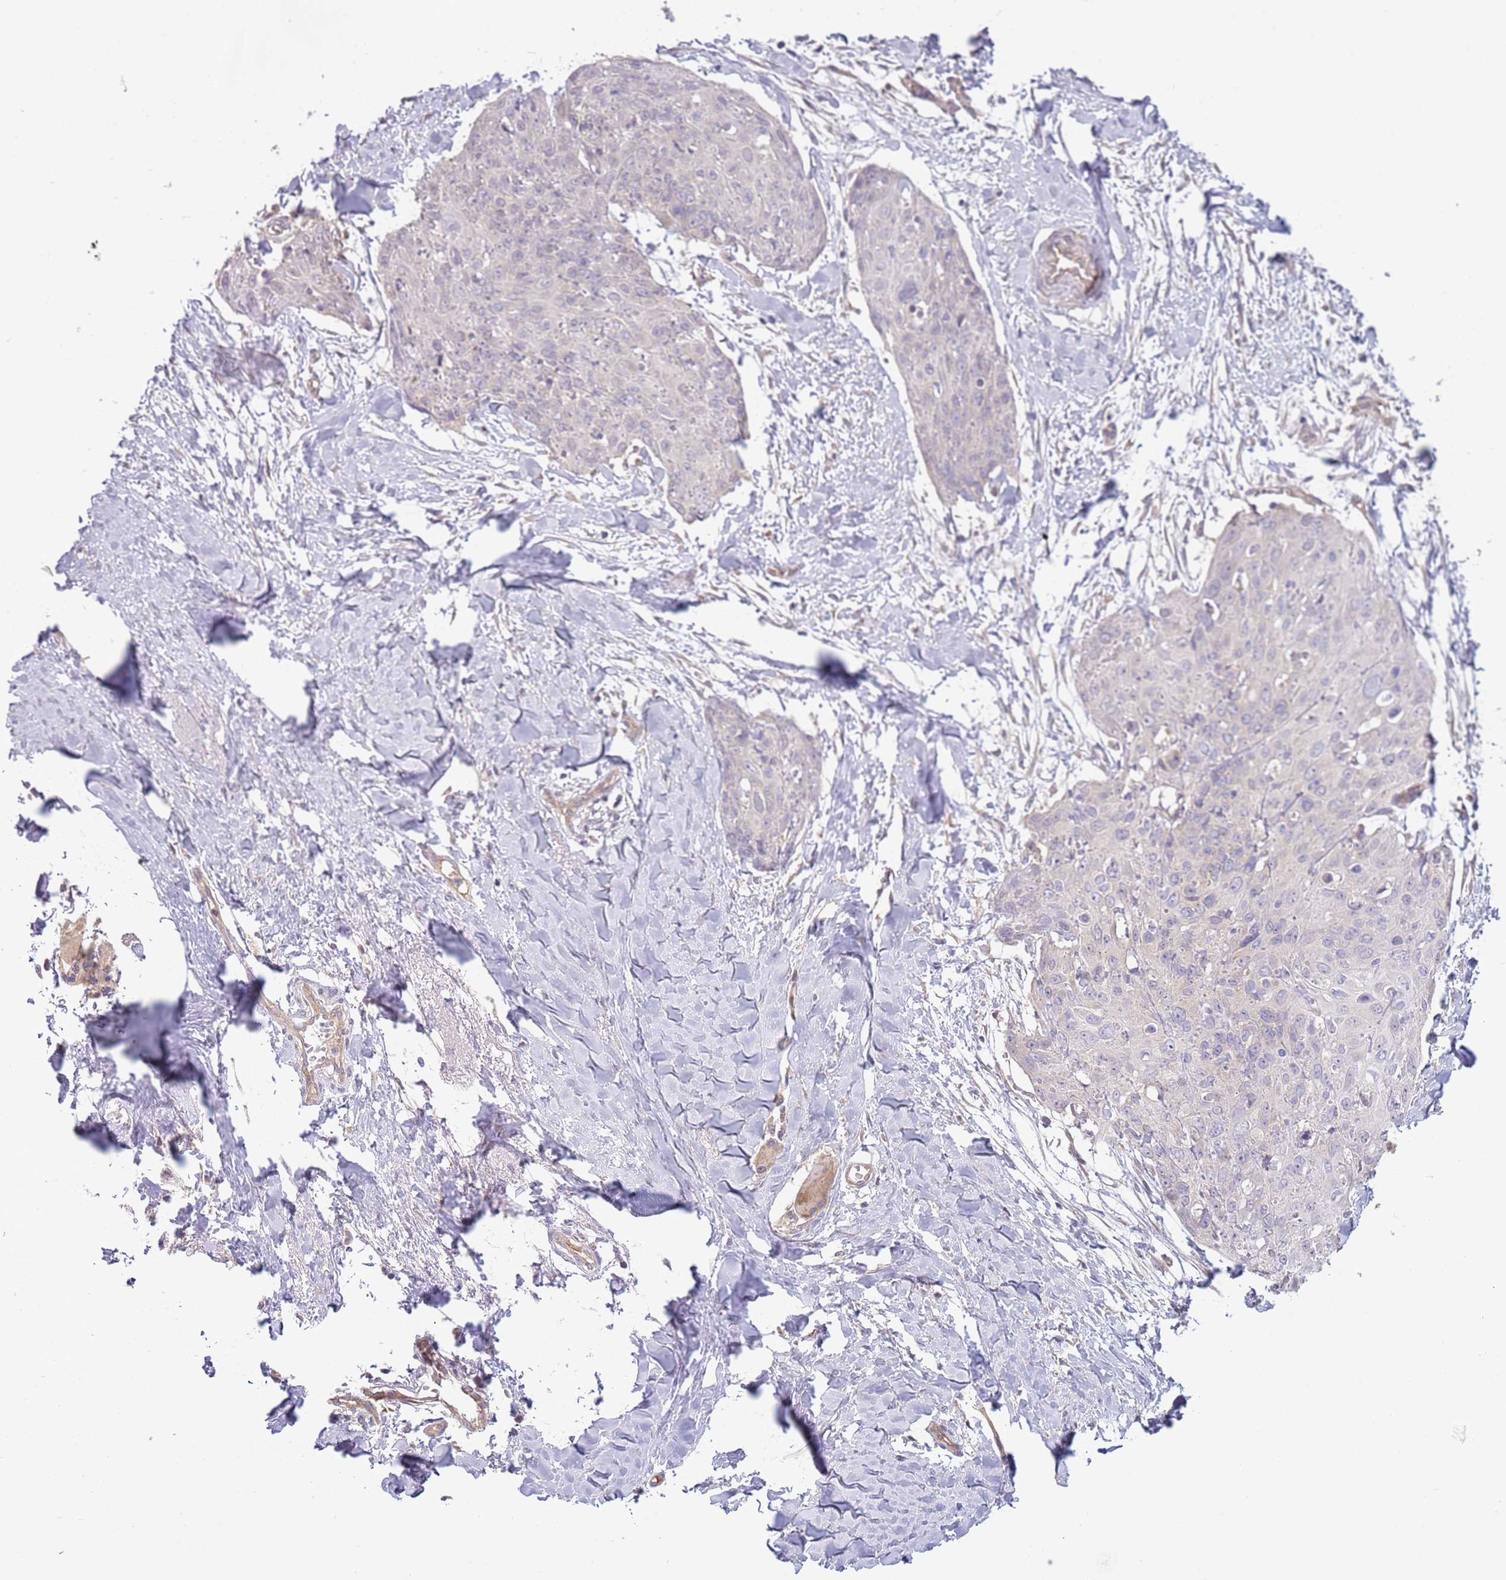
{"staining": {"intensity": "negative", "quantity": "none", "location": "none"}, "tissue": "skin cancer", "cell_type": "Tumor cells", "image_type": "cancer", "snomed": [{"axis": "morphology", "description": "Squamous cell carcinoma, NOS"}, {"axis": "topography", "description": "Skin"}, {"axis": "topography", "description": "Vulva"}], "caption": "This is a image of immunohistochemistry staining of skin squamous cell carcinoma, which shows no expression in tumor cells.", "gene": "SKOR2", "patient": {"sex": "female", "age": 85}}